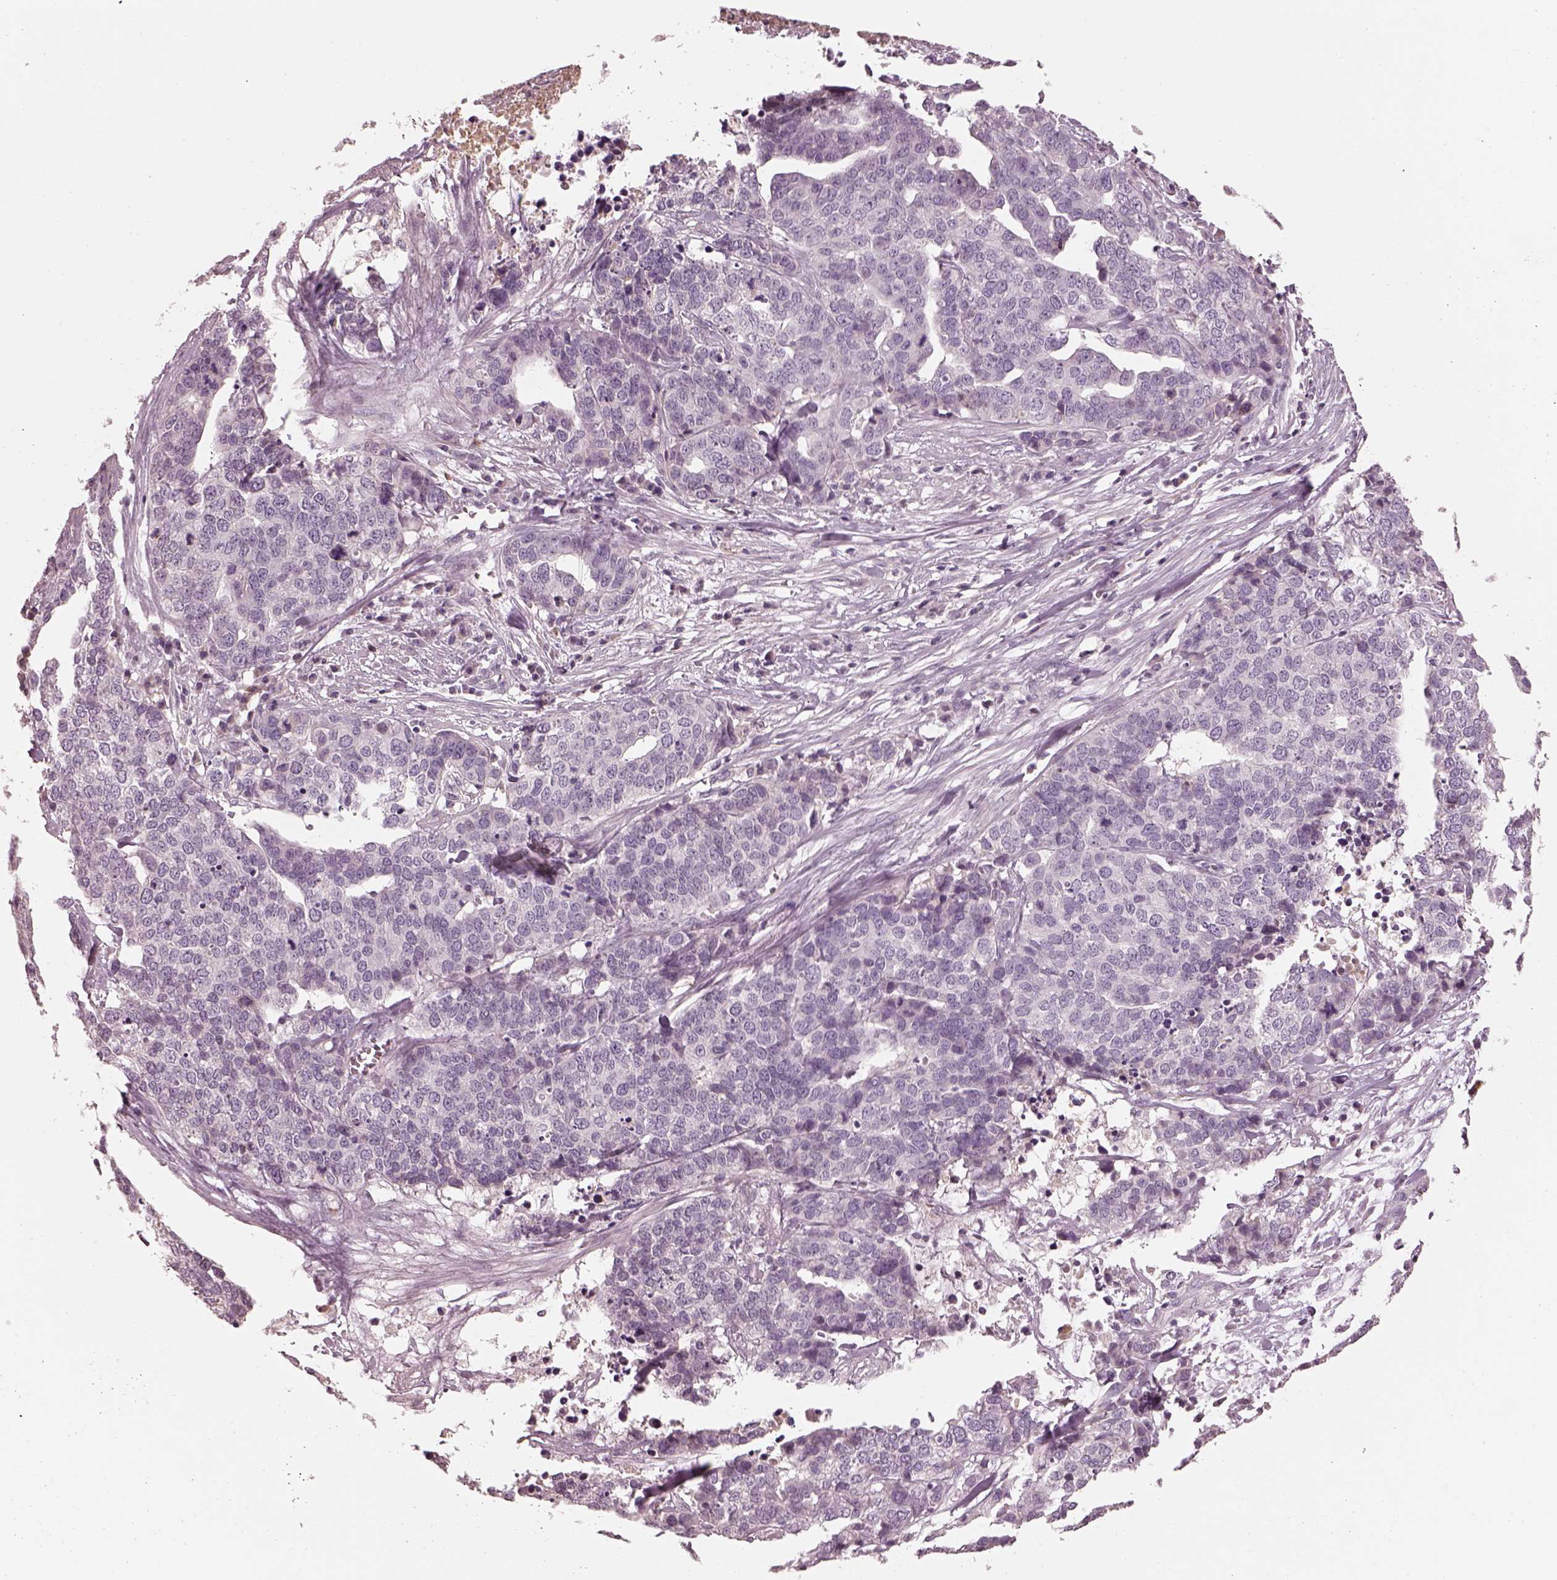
{"staining": {"intensity": "negative", "quantity": "none", "location": "none"}, "tissue": "ovarian cancer", "cell_type": "Tumor cells", "image_type": "cancer", "snomed": [{"axis": "morphology", "description": "Carcinoma, endometroid"}, {"axis": "topography", "description": "Ovary"}], "caption": "Tumor cells show no significant protein staining in ovarian cancer.", "gene": "TLX3", "patient": {"sex": "female", "age": 65}}